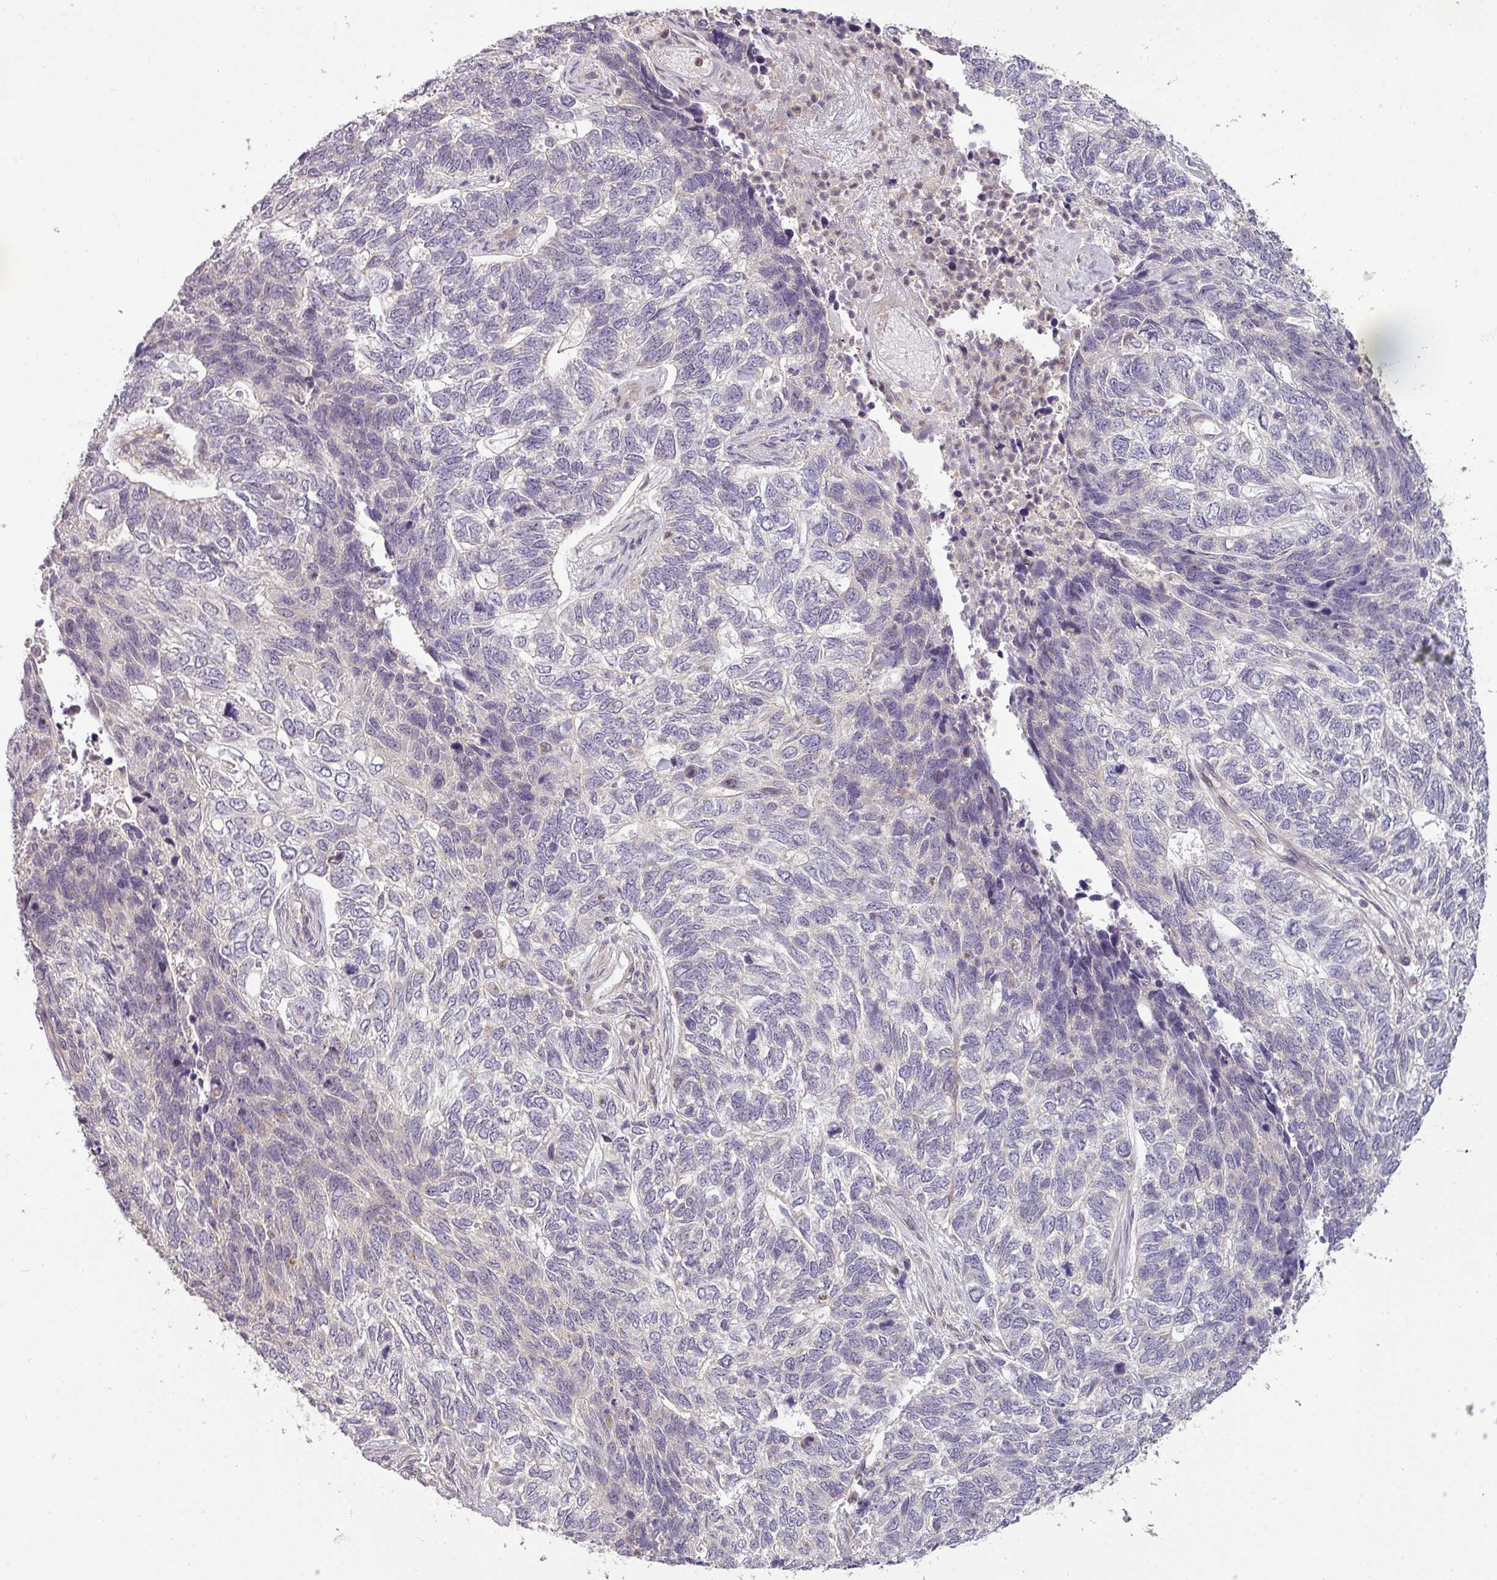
{"staining": {"intensity": "negative", "quantity": "none", "location": "none"}, "tissue": "skin cancer", "cell_type": "Tumor cells", "image_type": "cancer", "snomed": [{"axis": "morphology", "description": "Basal cell carcinoma"}, {"axis": "topography", "description": "Skin"}], "caption": "Immunohistochemical staining of human basal cell carcinoma (skin) exhibits no significant staining in tumor cells.", "gene": "NIN", "patient": {"sex": "female", "age": 65}}